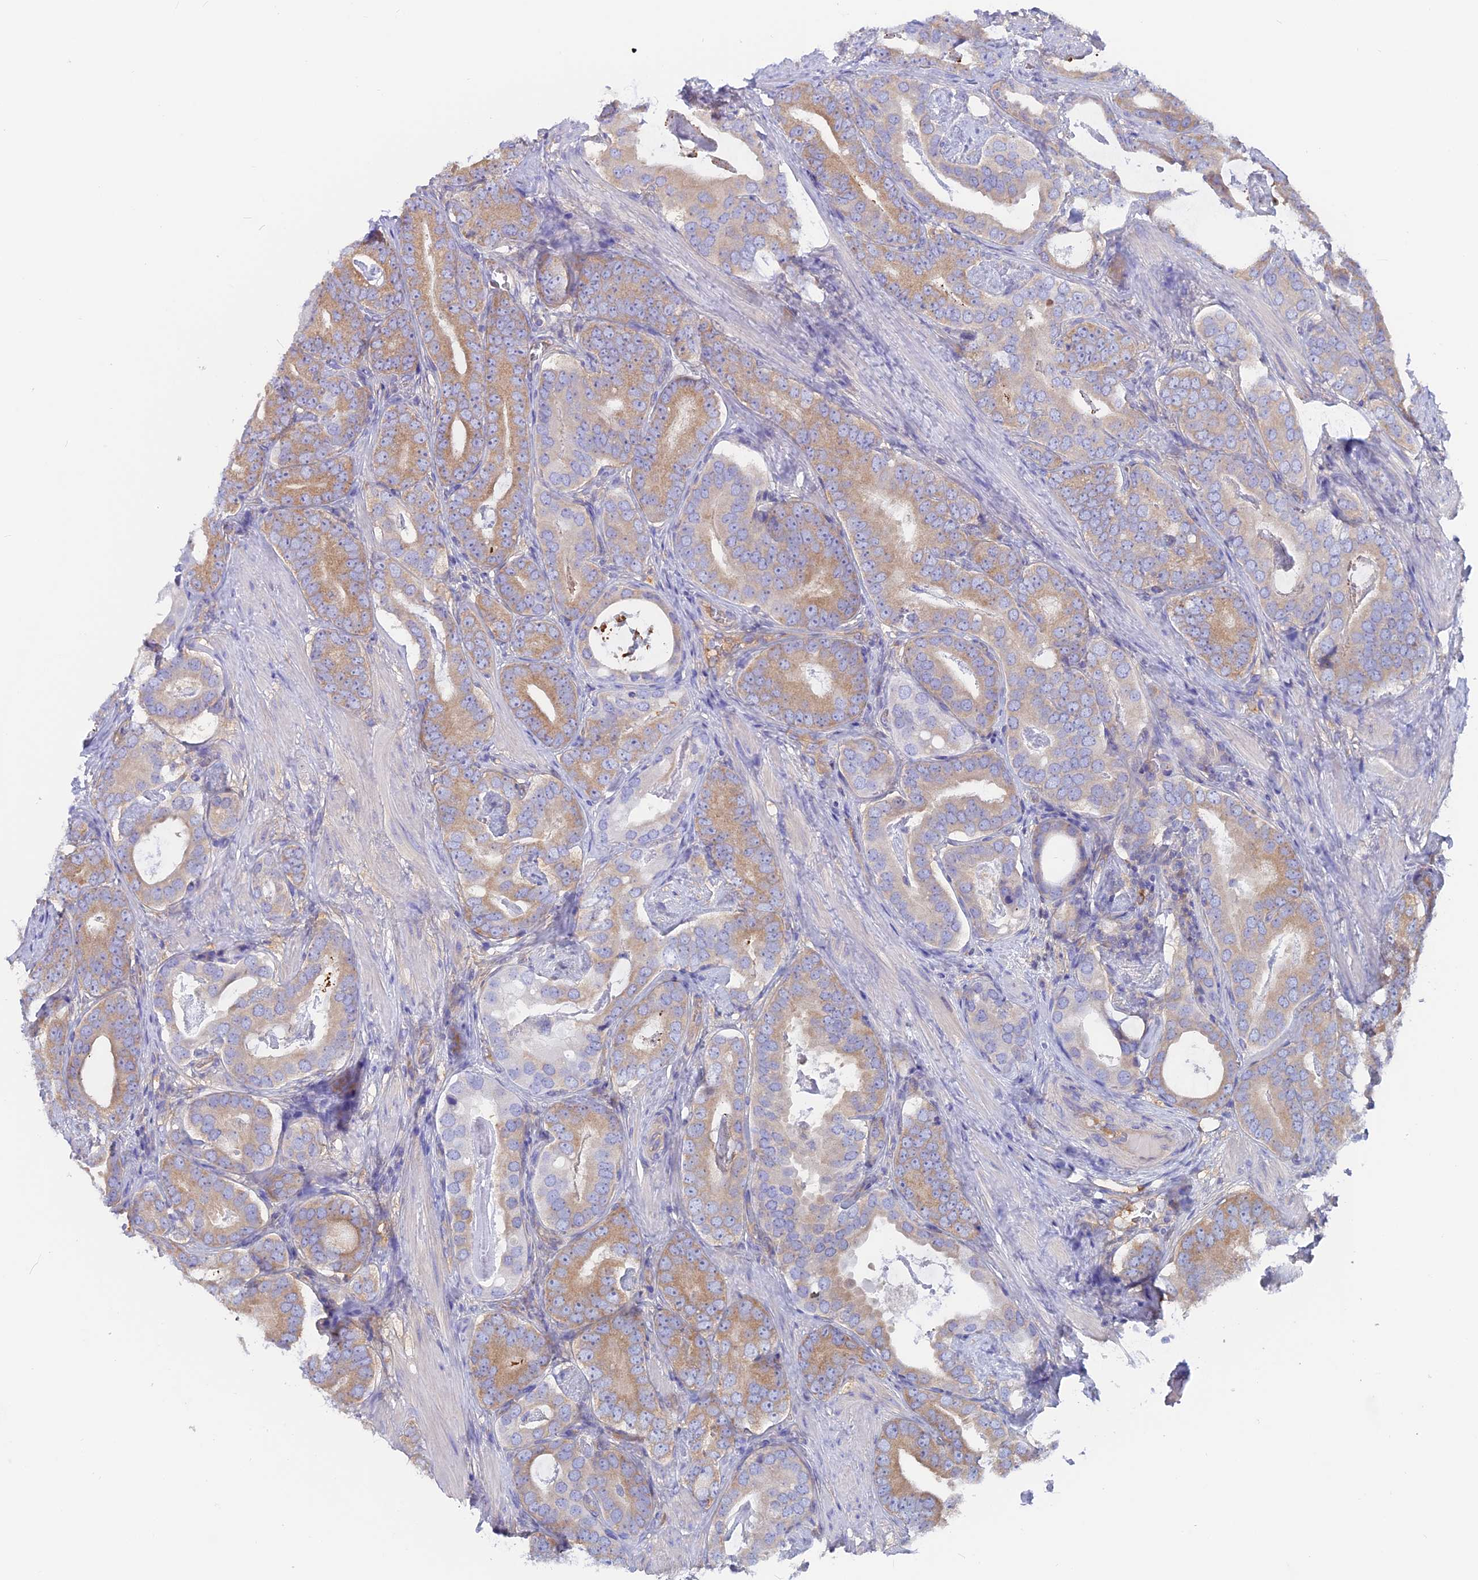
{"staining": {"intensity": "moderate", "quantity": "25%-75%", "location": "cytoplasmic/membranous"}, "tissue": "prostate cancer", "cell_type": "Tumor cells", "image_type": "cancer", "snomed": [{"axis": "morphology", "description": "Adenocarcinoma, Low grade"}, {"axis": "topography", "description": "Prostate"}], "caption": "Prostate adenocarcinoma (low-grade) stained for a protein (brown) exhibits moderate cytoplasmic/membranous positive positivity in about 25%-75% of tumor cells.", "gene": "LZTFL1", "patient": {"sex": "male", "age": 71}}